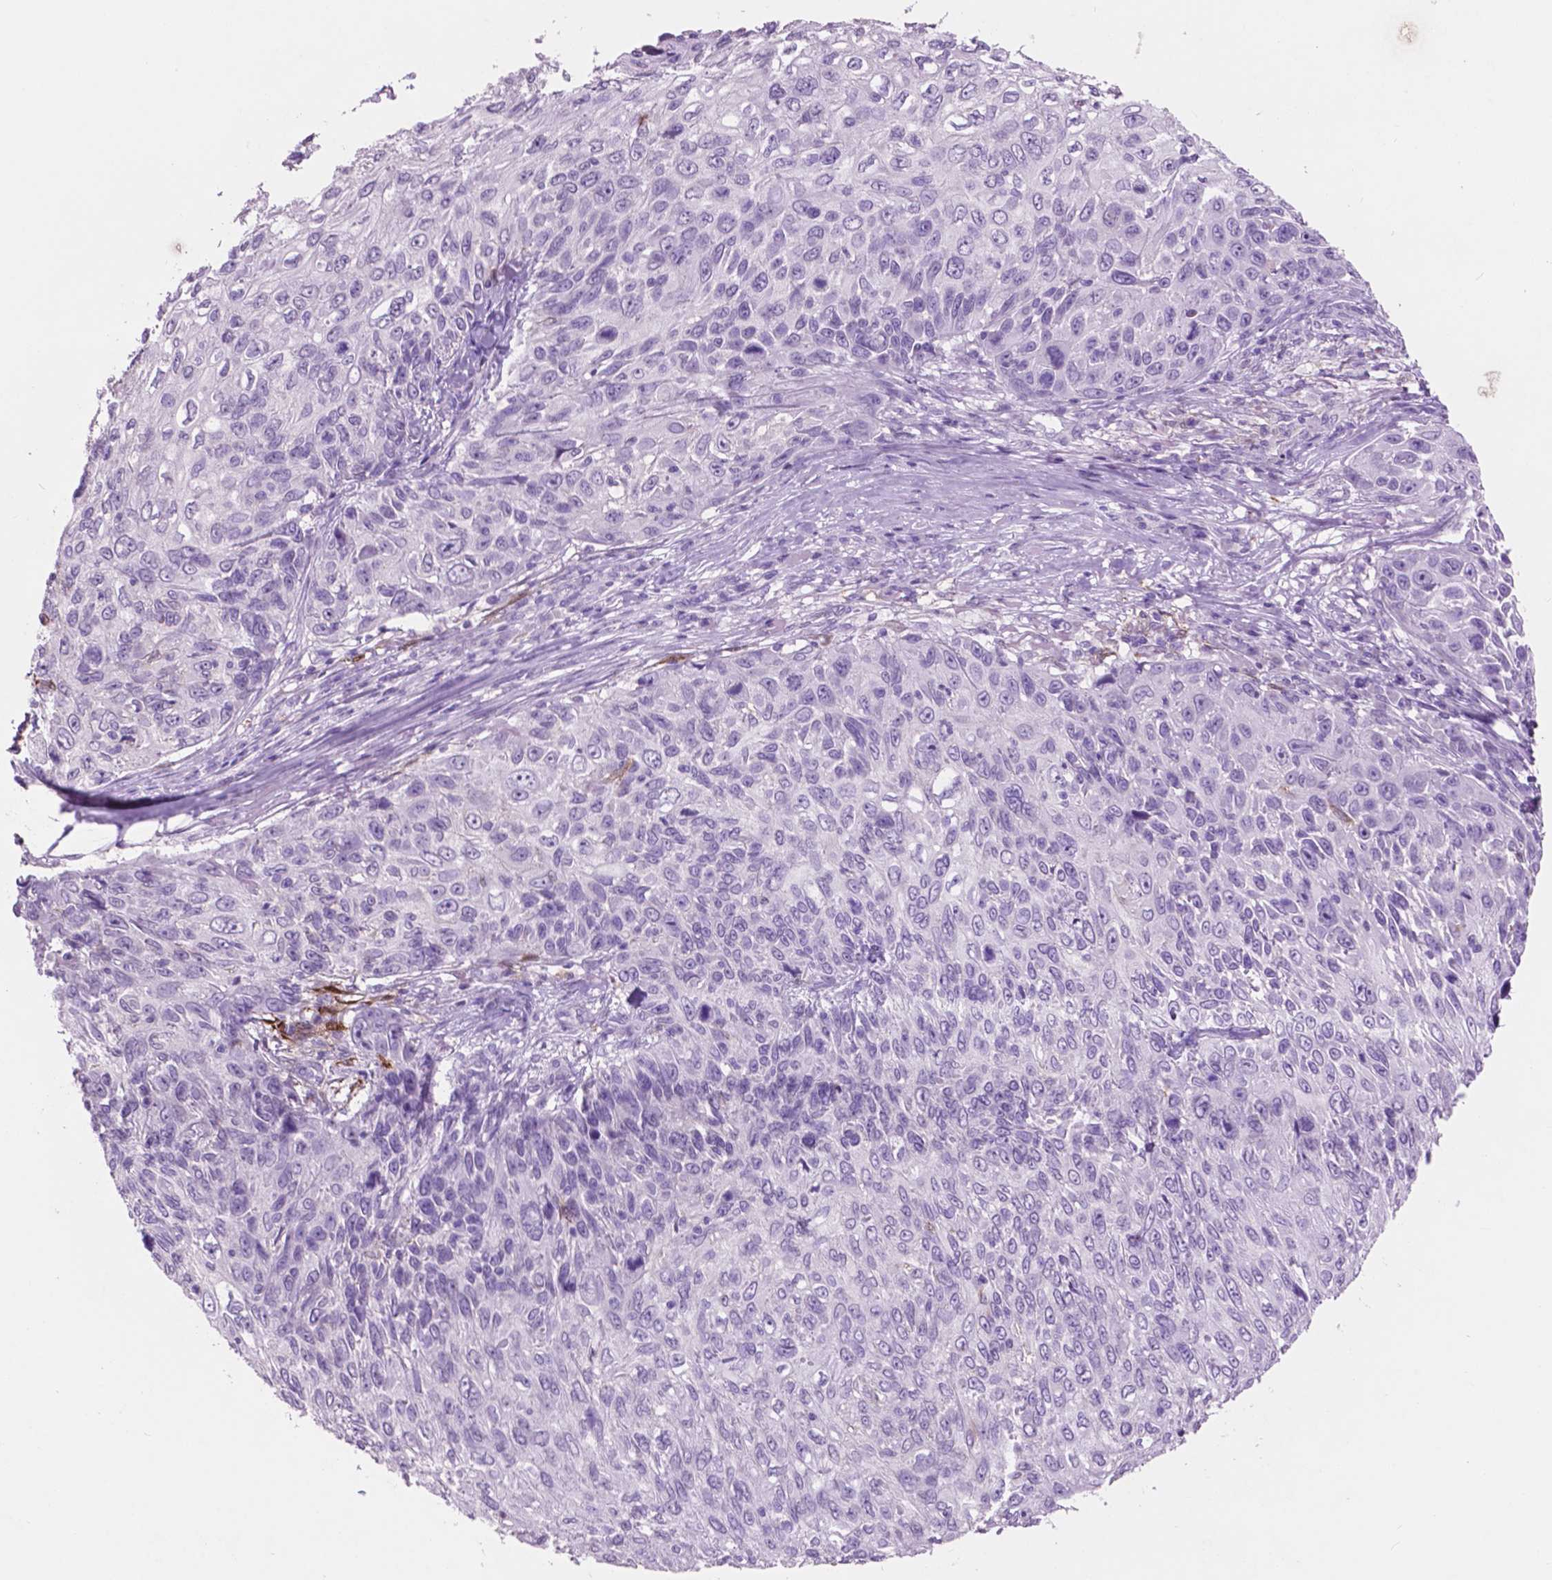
{"staining": {"intensity": "negative", "quantity": "none", "location": "none"}, "tissue": "skin cancer", "cell_type": "Tumor cells", "image_type": "cancer", "snomed": [{"axis": "morphology", "description": "Squamous cell carcinoma, NOS"}, {"axis": "topography", "description": "Skin"}], "caption": "The image exhibits no significant positivity in tumor cells of skin cancer. (Brightfield microscopy of DAB (3,3'-diaminobenzidine) immunohistochemistry (IHC) at high magnification).", "gene": "IDO1", "patient": {"sex": "male", "age": 92}}